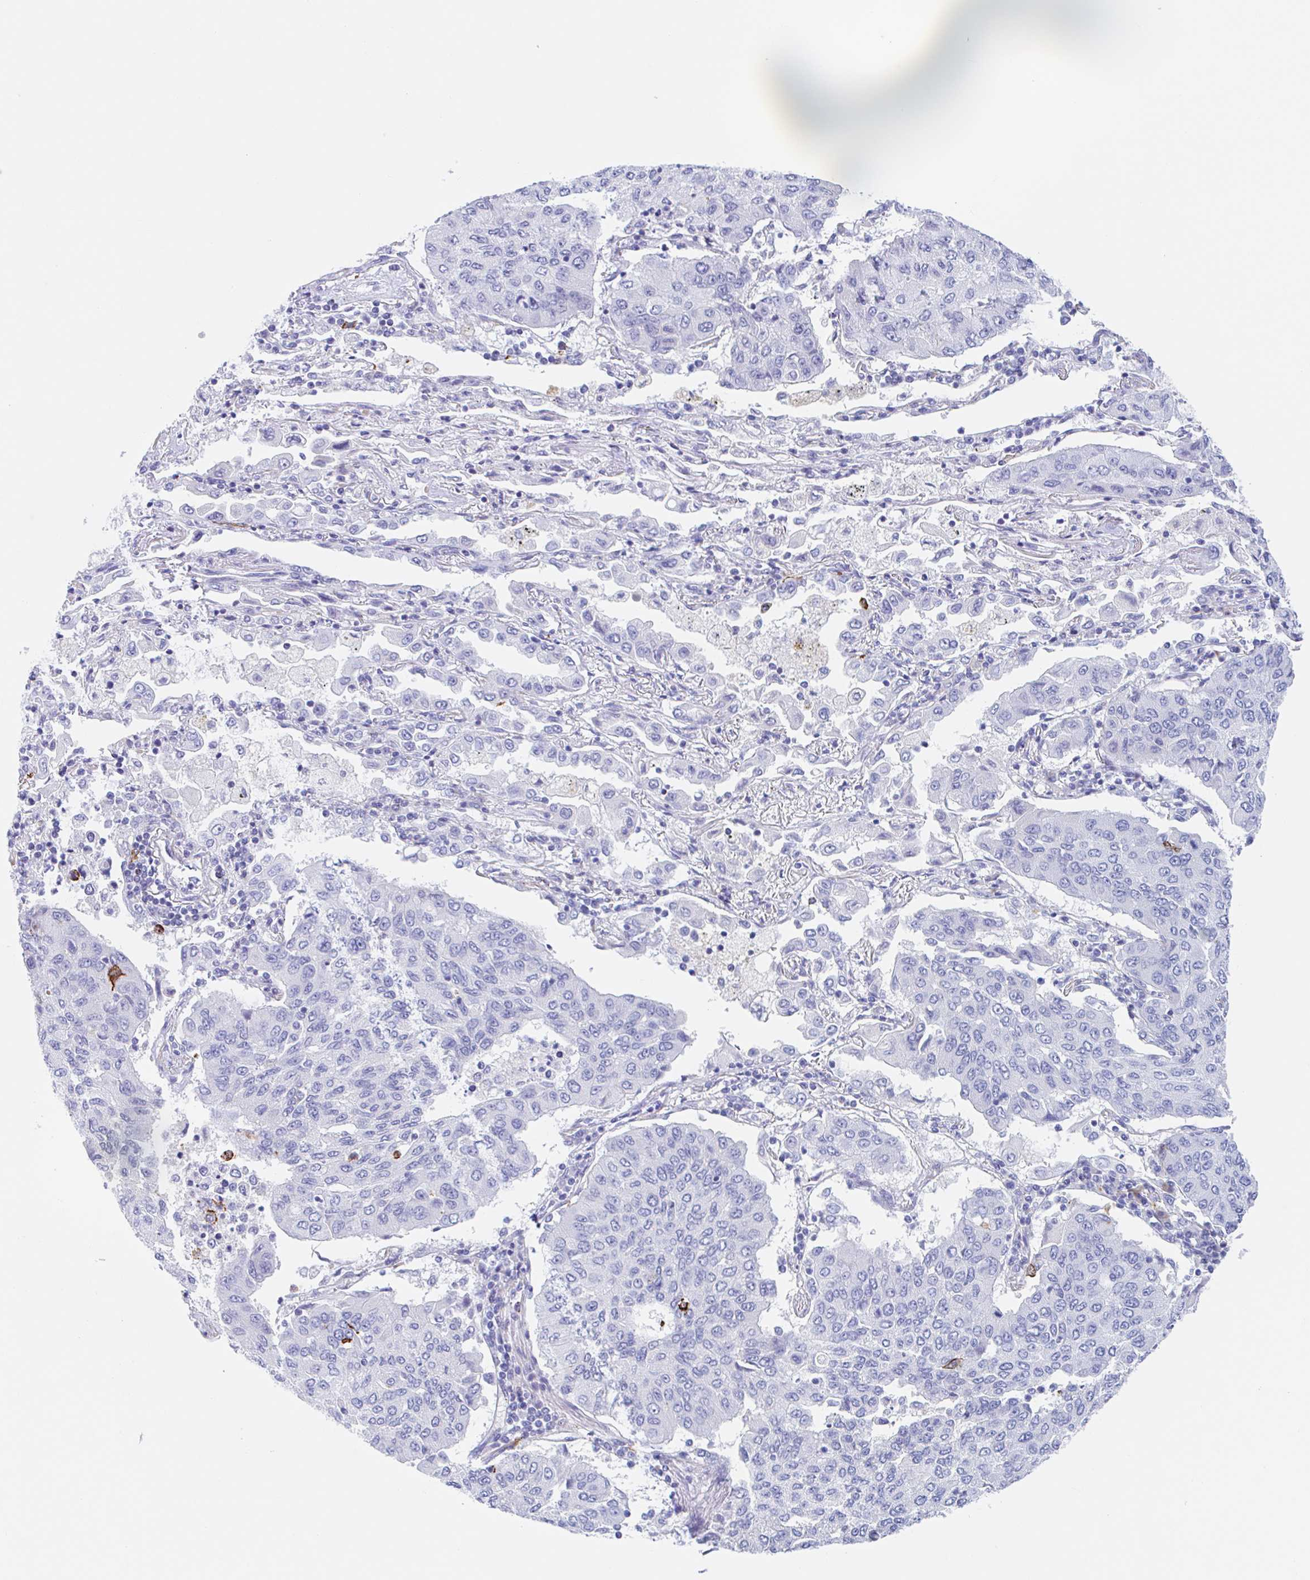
{"staining": {"intensity": "negative", "quantity": "none", "location": "none"}, "tissue": "lung cancer", "cell_type": "Tumor cells", "image_type": "cancer", "snomed": [{"axis": "morphology", "description": "Squamous cell carcinoma, NOS"}, {"axis": "topography", "description": "Lung"}], "caption": "Photomicrograph shows no protein staining in tumor cells of squamous cell carcinoma (lung) tissue. (DAB immunohistochemistry visualized using brightfield microscopy, high magnification).", "gene": "ANKRD9", "patient": {"sex": "male", "age": 74}}